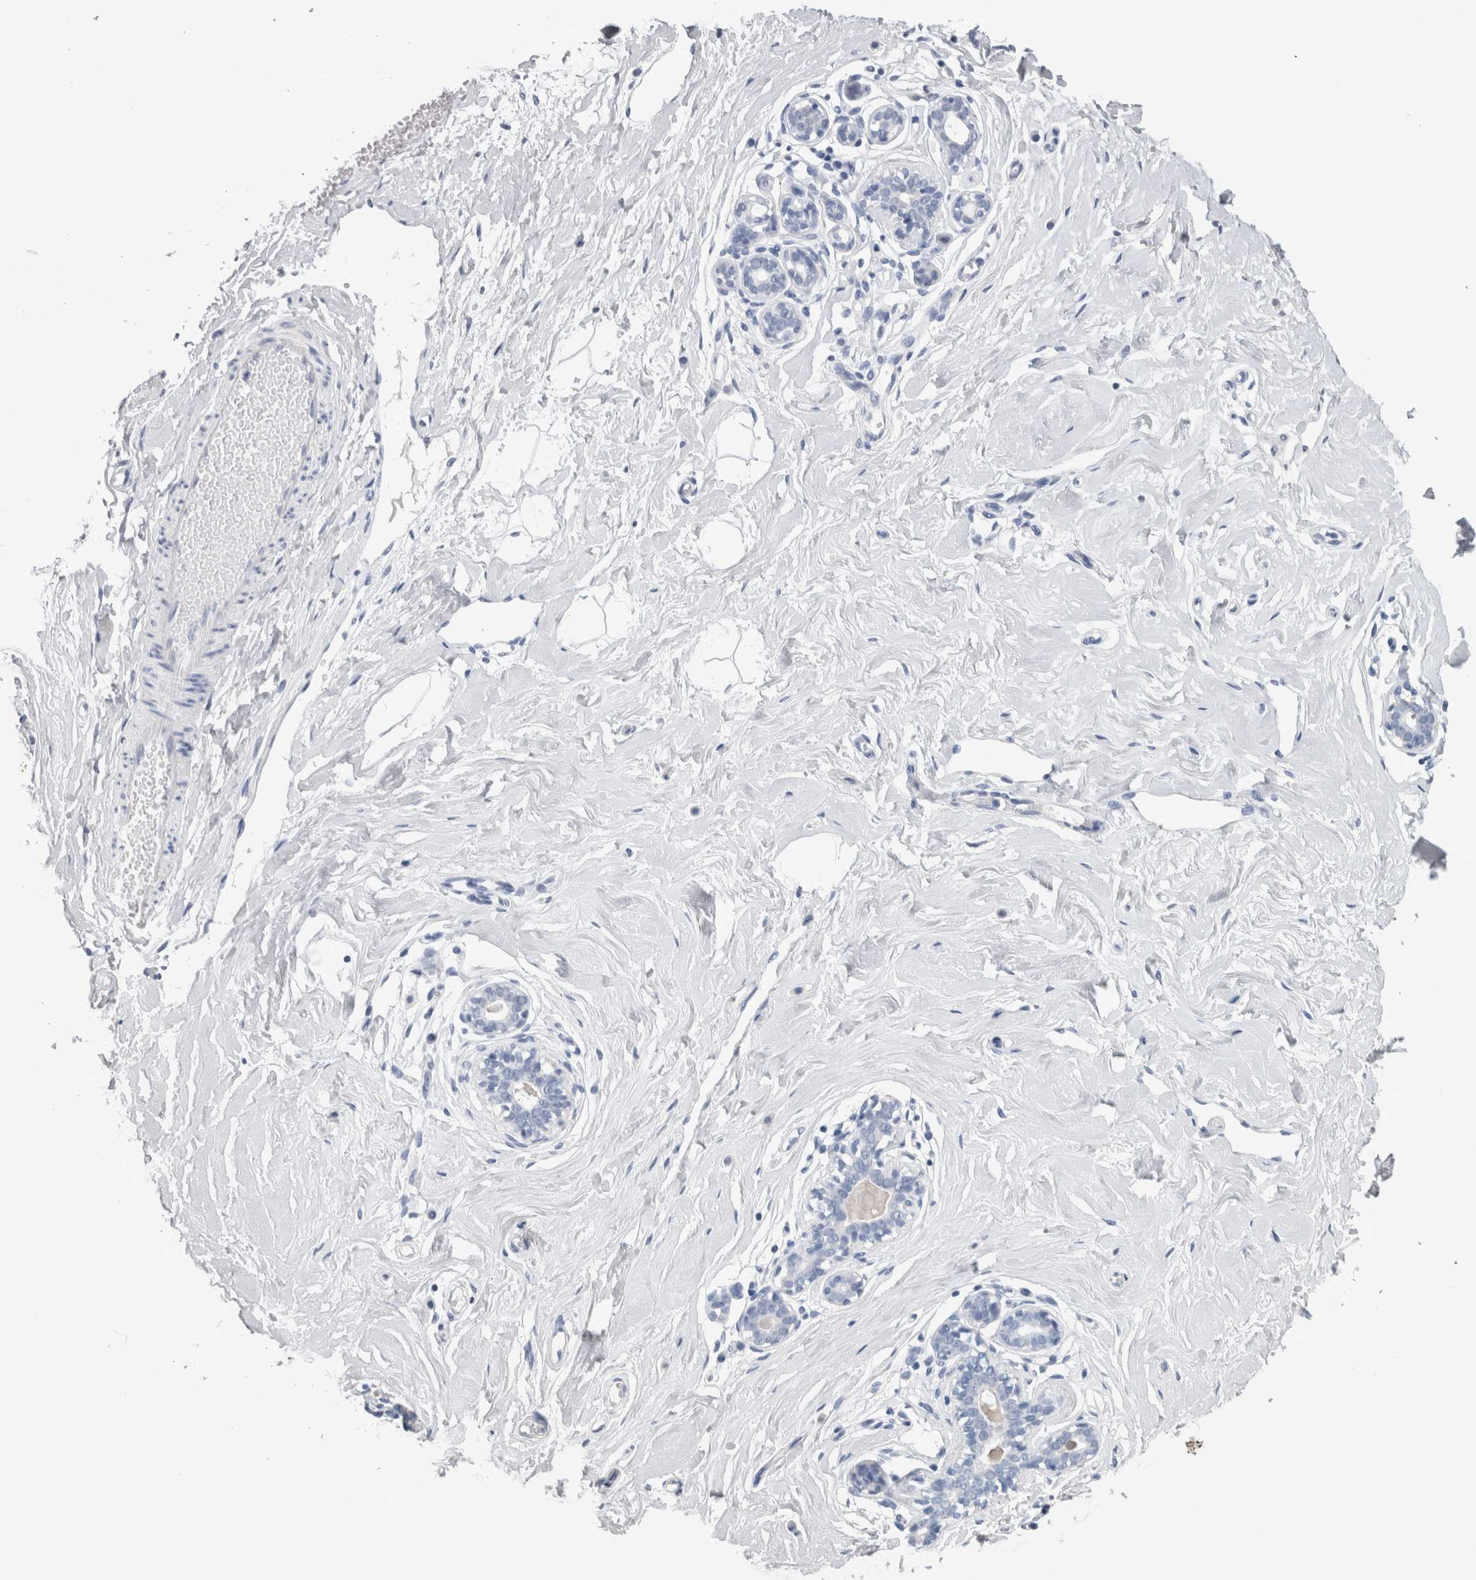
{"staining": {"intensity": "negative", "quantity": "none", "location": "none"}, "tissue": "breast", "cell_type": "Adipocytes", "image_type": "normal", "snomed": [{"axis": "morphology", "description": "Normal tissue, NOS"}, {"axis": "morphology", "description": "Adenoma, NOS"}, {"axis": "topography", "description": "Breast"}], "caption": "IHC of benign human breast exhibits no expression in adipocytes.", "gene": "CA8", "patient": {"sex": "female", "age": 23}}